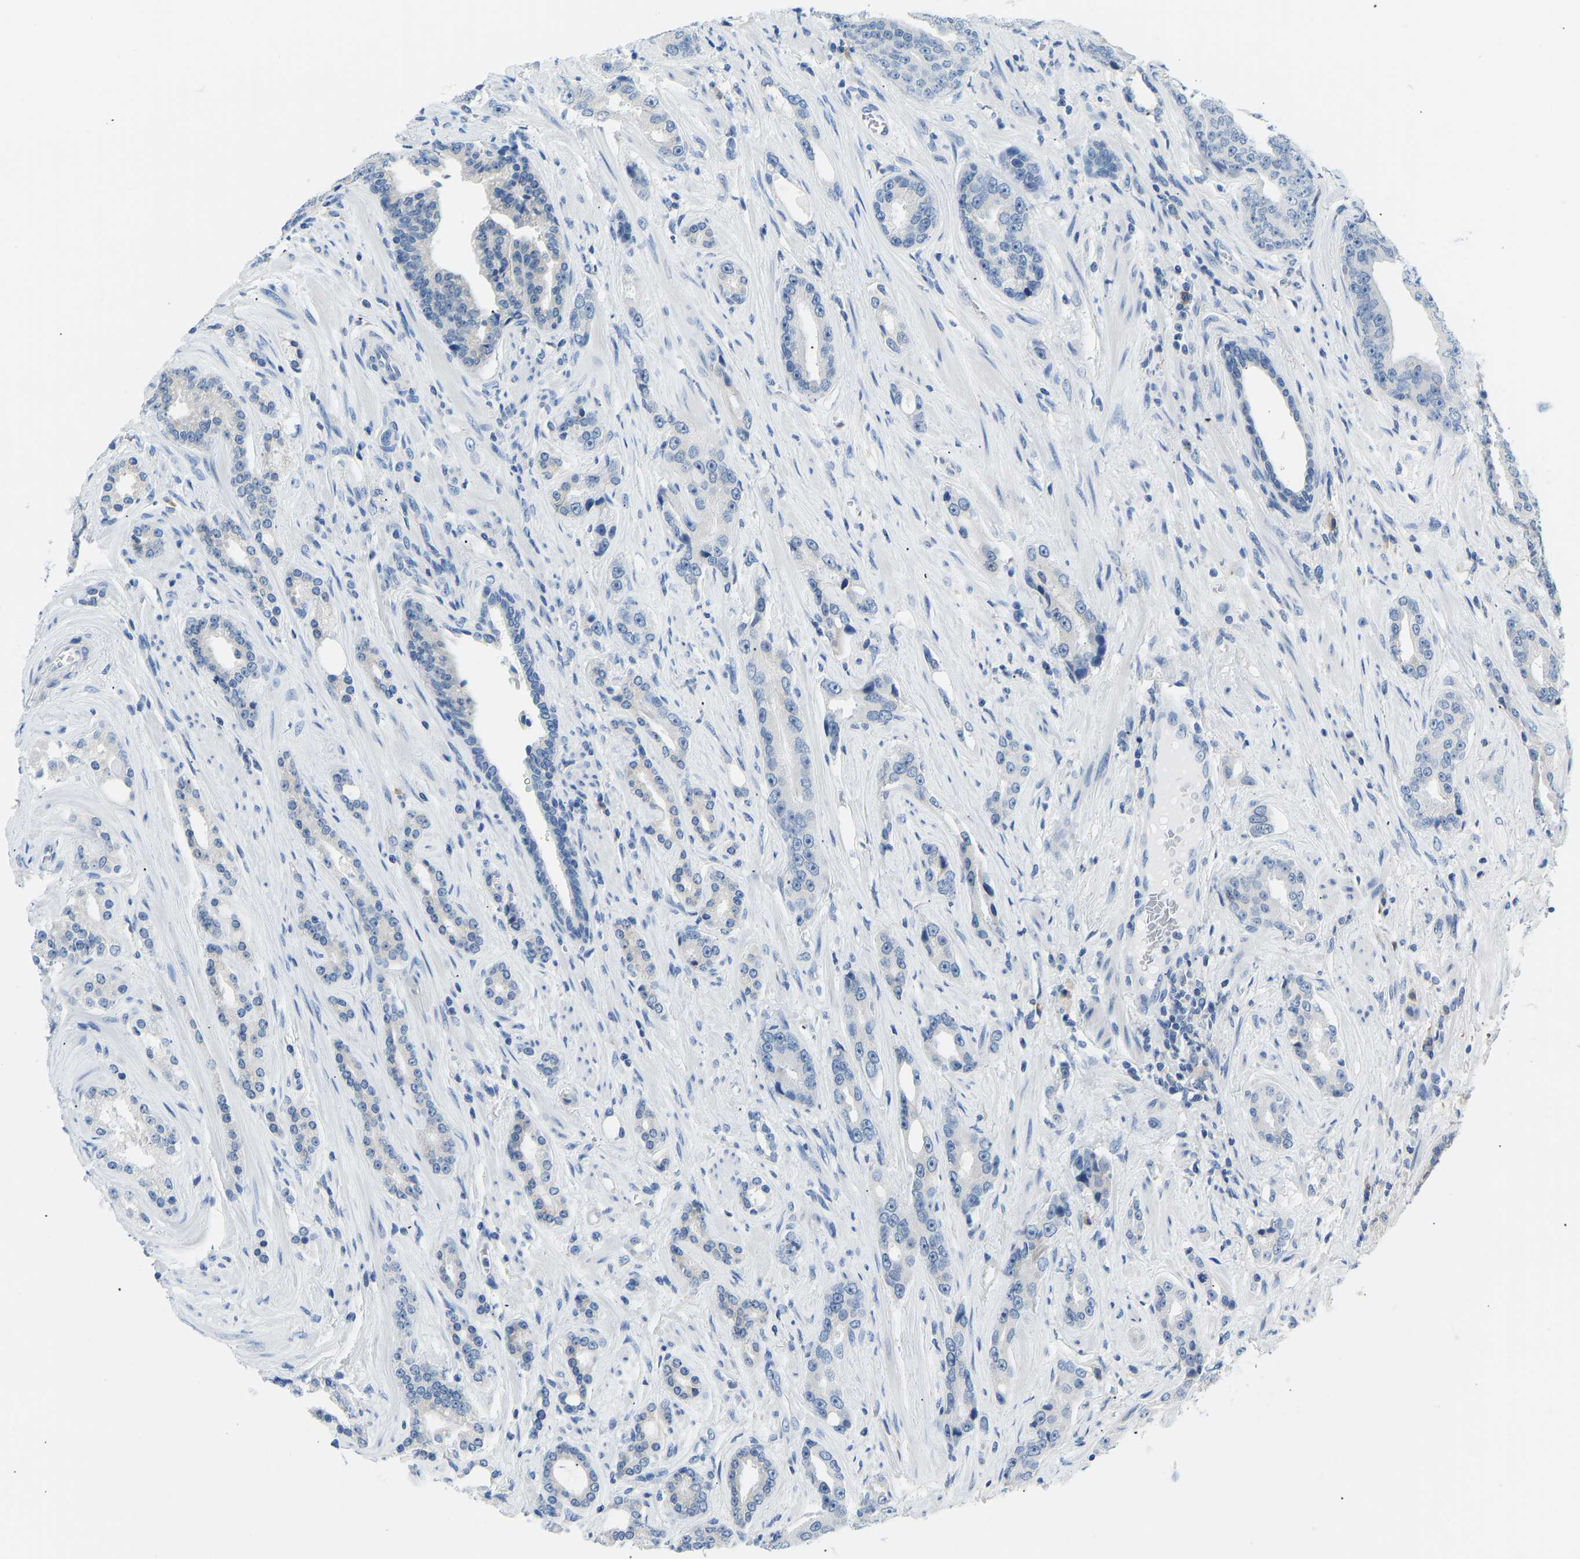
{"staining": {"intensity": "negative", "quantity": "none", "location": "none"}, "tissue": "prostate cancer", "cell_type": "Tumor cells", "image_type": "cancer", "snomed": [{"axis": "morphology", "description": "Adenocarcinoma, High grade"}, {"axis": "topography", "description": "Prostate"}], "caption": "This is an IHC image of human prostate high-grade adenocarcinoma. There is no positivity in tumor cells.", "gene": "VRK1", "patient": {"sex": "male", "age": 71}}